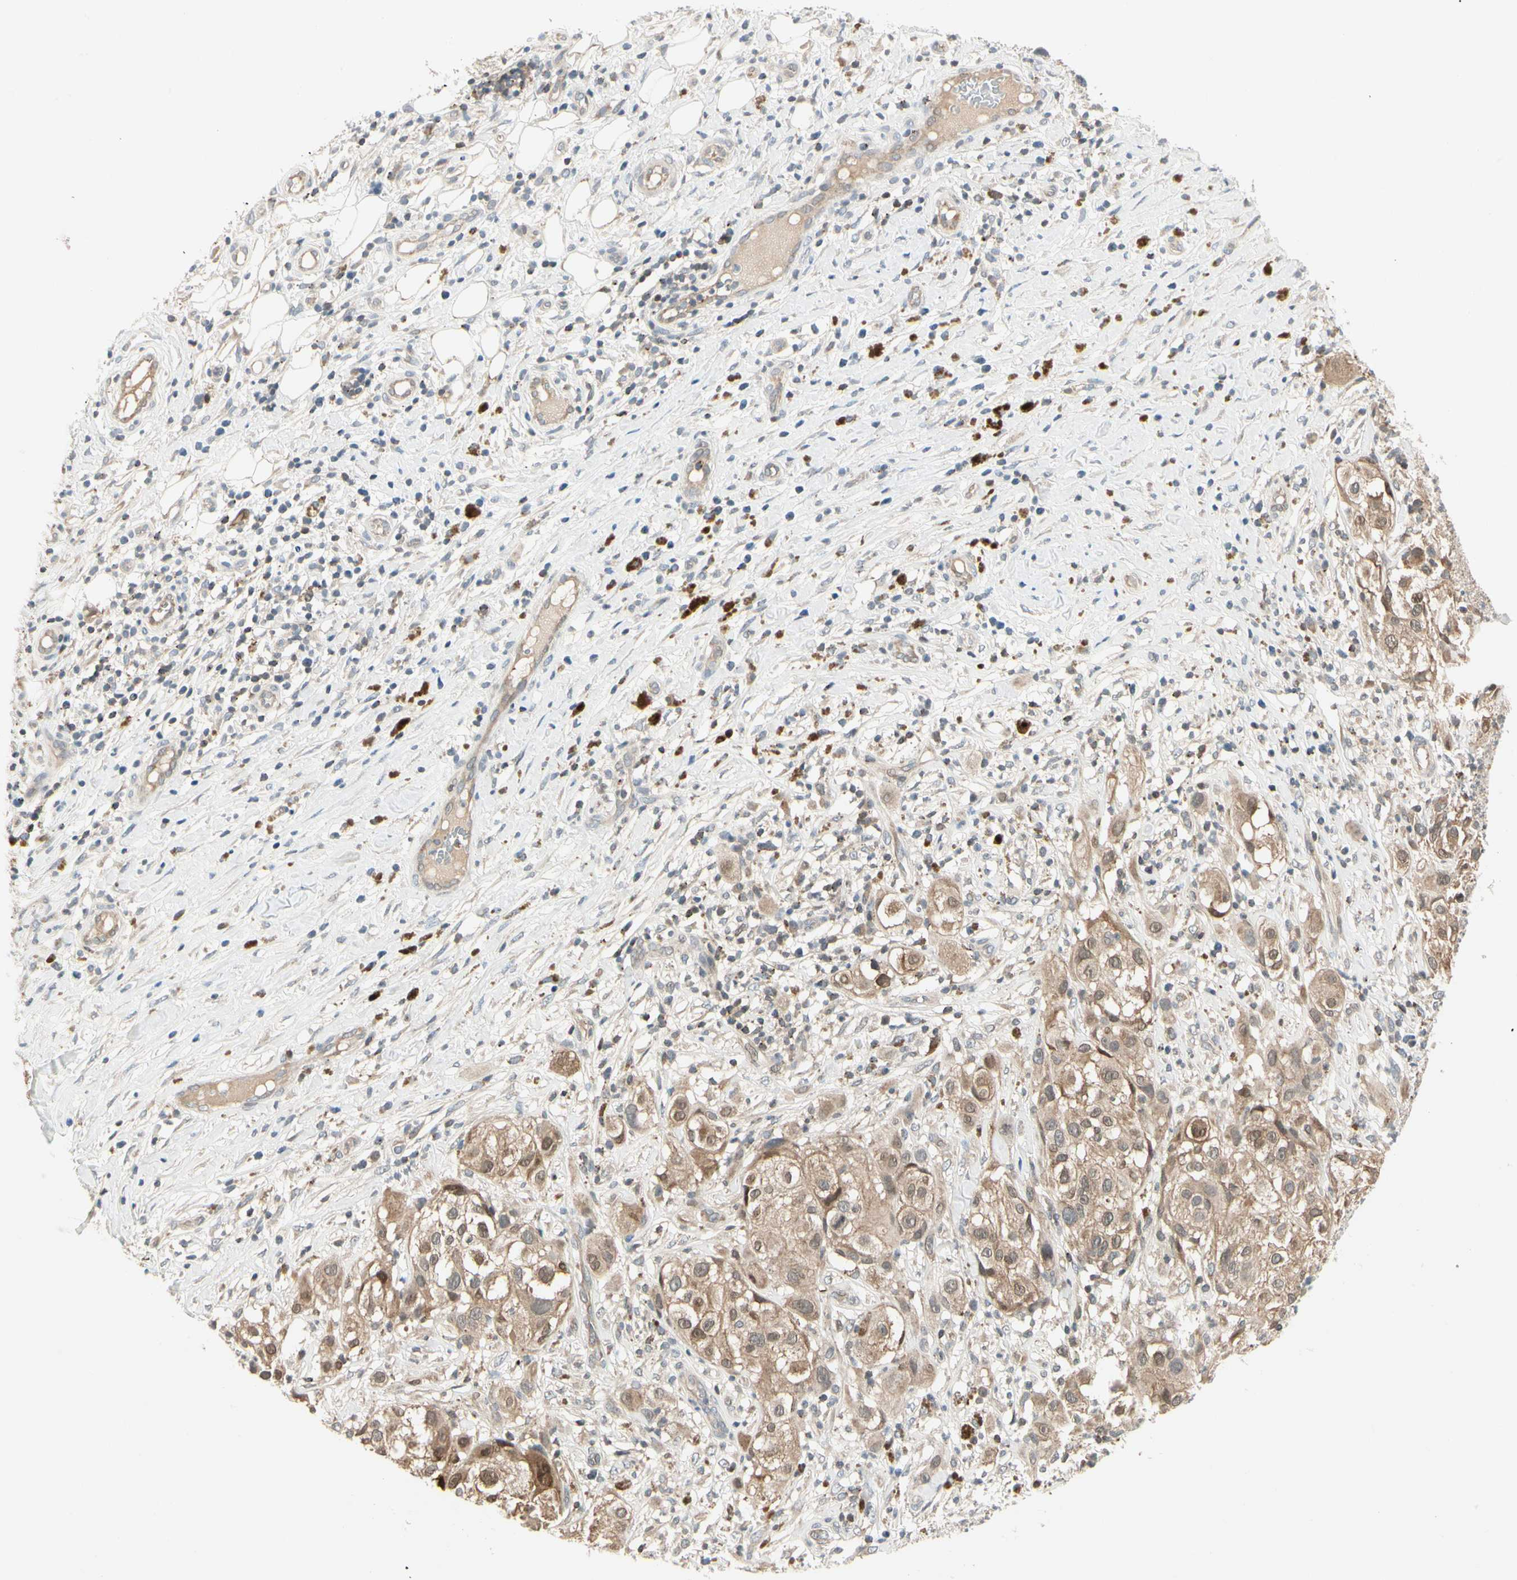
{"staining": {"intensity": "moderate", "quantity": ">75%", "location": "cytoplasmic/membranous"}, "tissue": "melanoma", "cell_type": "Tumor cells", "image_type": "cancer", "snomed": [{"axis": "morphology", "description": "Necrosis, NOS"}, {"axis": "morphology", "description": "Malignant melanoma, NOS"}, {"axis": "topography", "description": "Skin"}], "caption": "Moderate cytoplasmic/membranous protein staining is appreciated in about >75% of tumor cells in melanoma.", "gene": "EVC", "patient": {"sex": "female", "age": 87}}